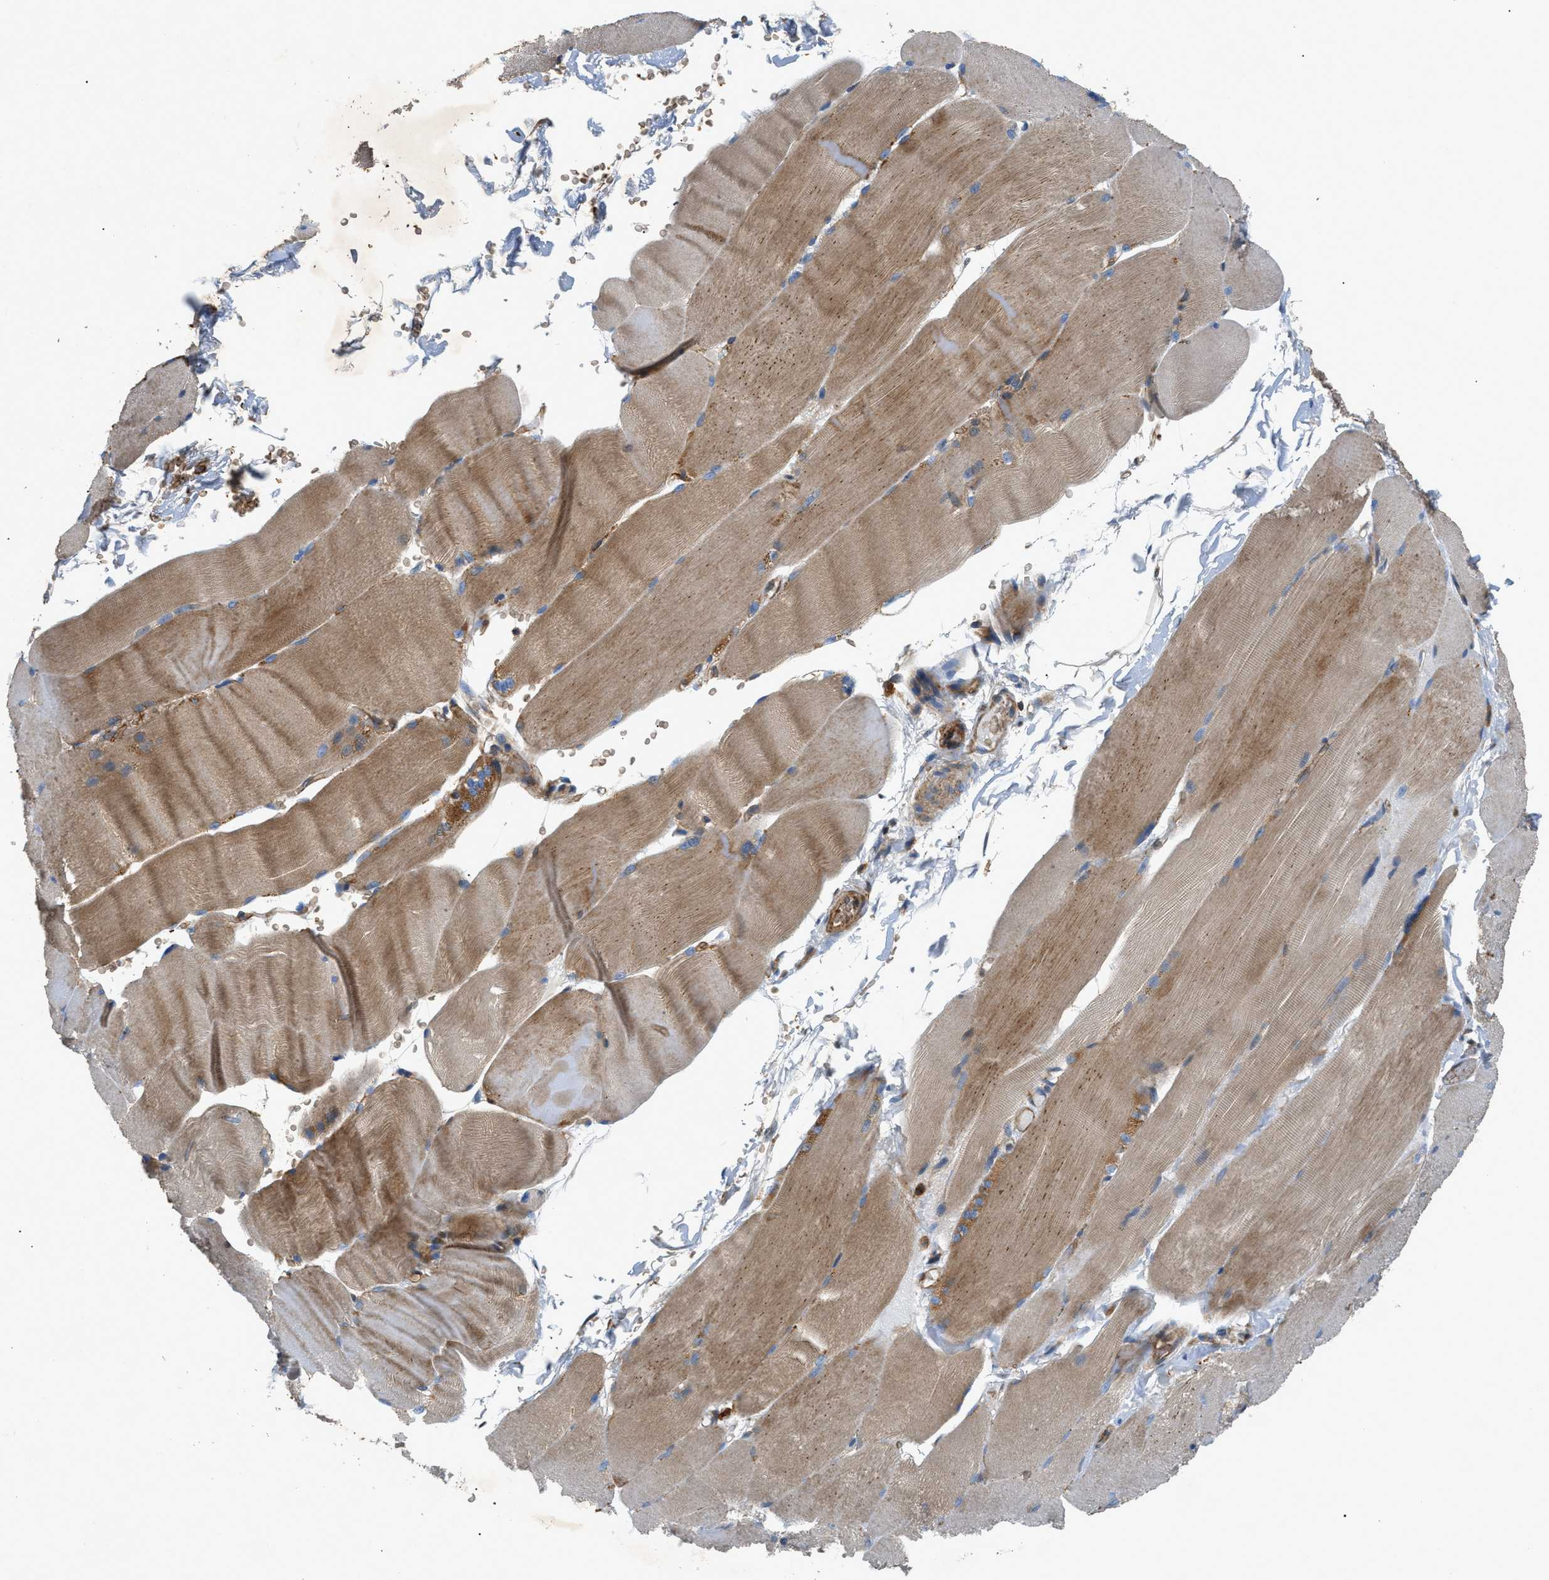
{"staining": {"intensity": "moderate", "quantity": ">75%", "location": "cytoplasmic/membranous"}, "tissue": "skeletal muscle", "cell_type": "Myocytes", "image_type": "normal", "snomed": [{"axis": "morphology", "description": "Normal tissue, NOS"}, {"axis": "topography", "description": "Skin"}, {"axis": "topography", "description": "Skeletal muscle"}], "caption": "Myocytes reveal medium levels of moderate cytoplasmic/membranous staining in approximately >75% of cells in unremarkable human skeletal muscle.", "gene": "DHODH", "patient": {"sex": "male", "age": 83}}